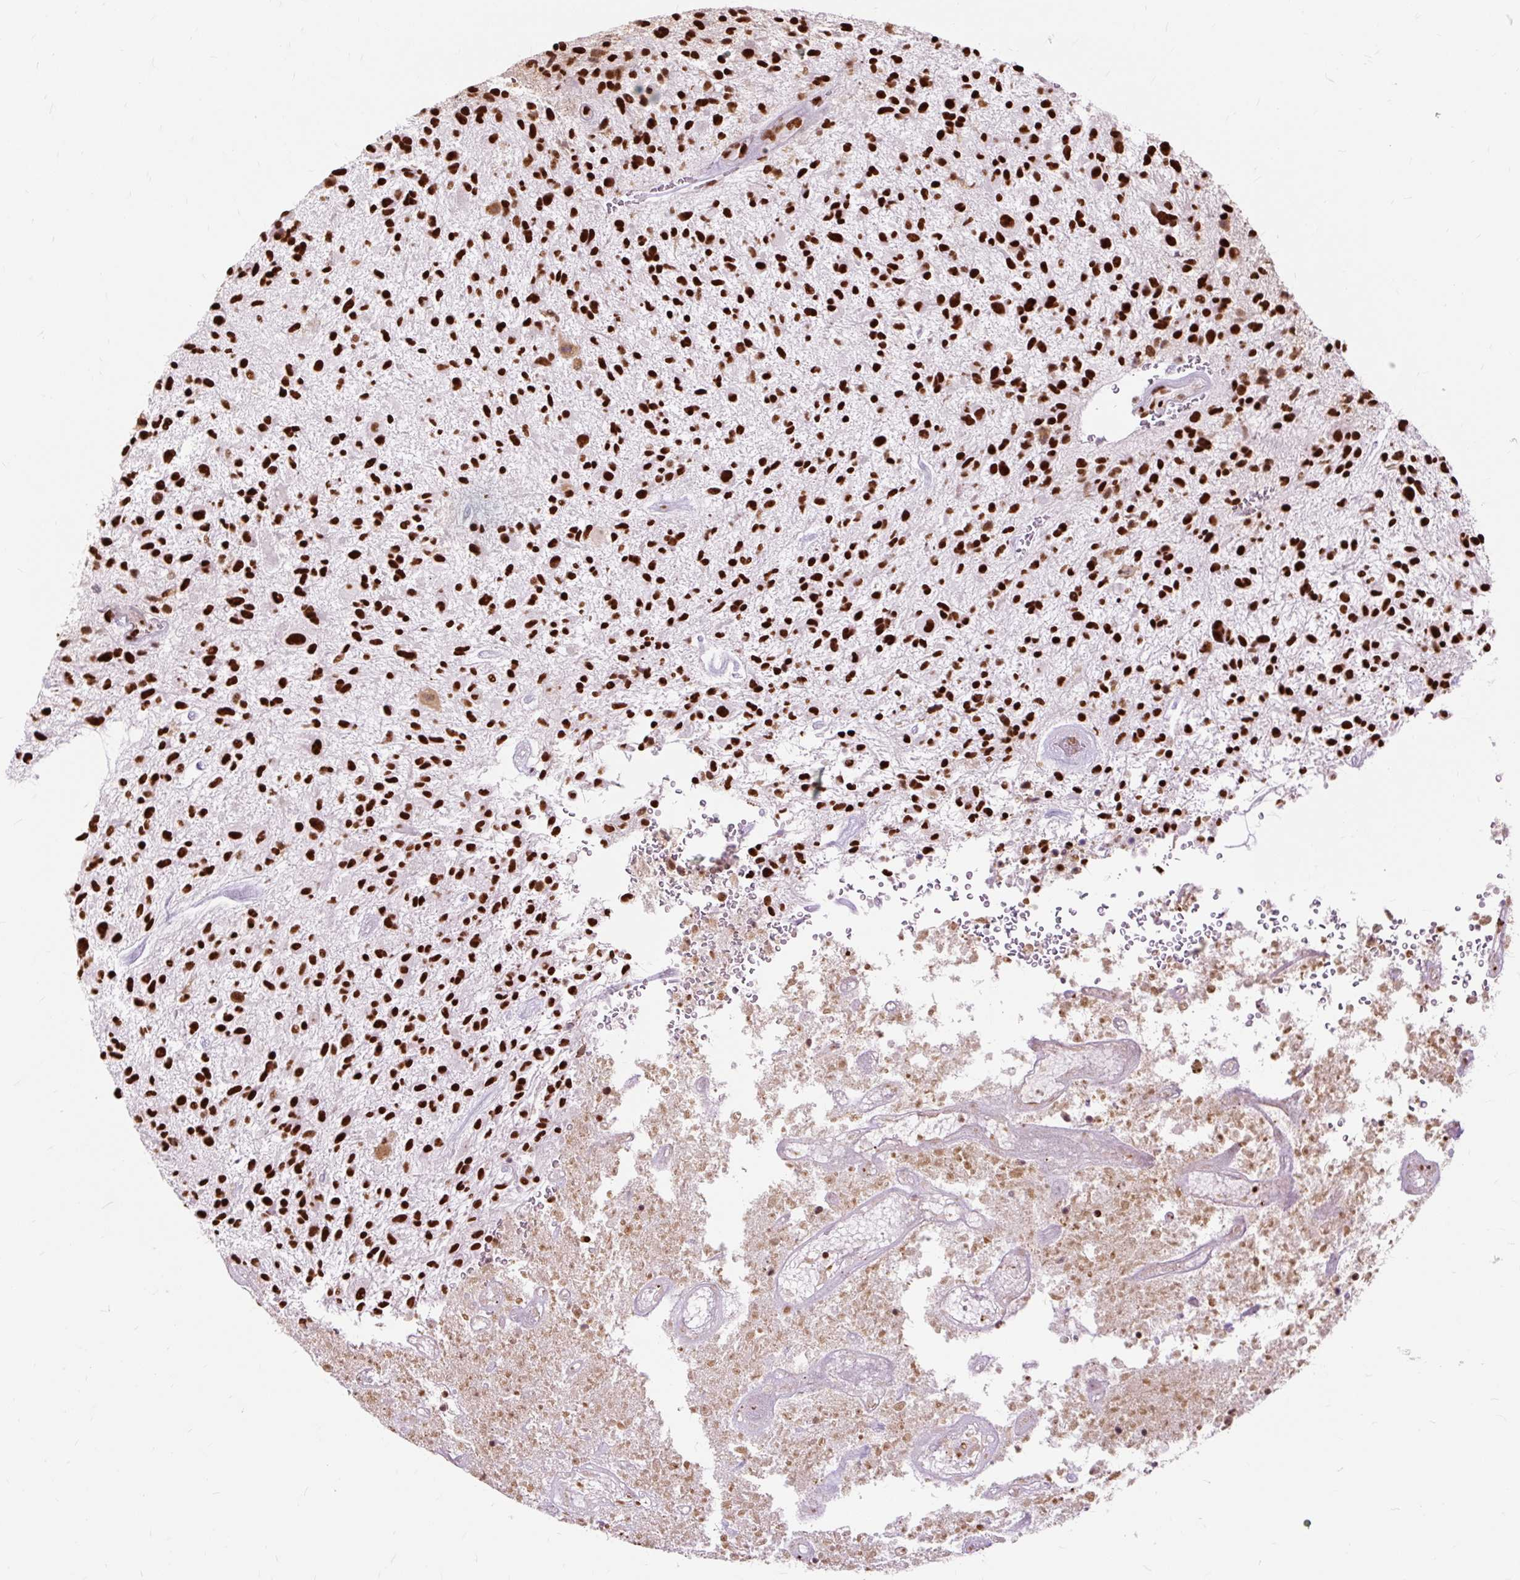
{"staining": {"intensity": "strong", "quantity": ">75%", "location": "nuclear"}, "tissue": "glioma", "cell_type": "Tumor cells", "image_type": "cancer", "snomed": [{"axis": "morphology", "description": "Glioma, malignant, High grade"}, {"axis": "topography", "description": "Brain"}], "caption": "A high-resolution micrograph shows immunohistochemistry staining of malignant glioma (high-grade), which shows strong nuclear expression in approximately >75% of tumor cells. (Stains: DAB in brown, nuclei in blue, Microscopy: brightfield microscopy at high magnification).", "gene": "XRCC6", "patient": {"sex": "male", "age": 47}}